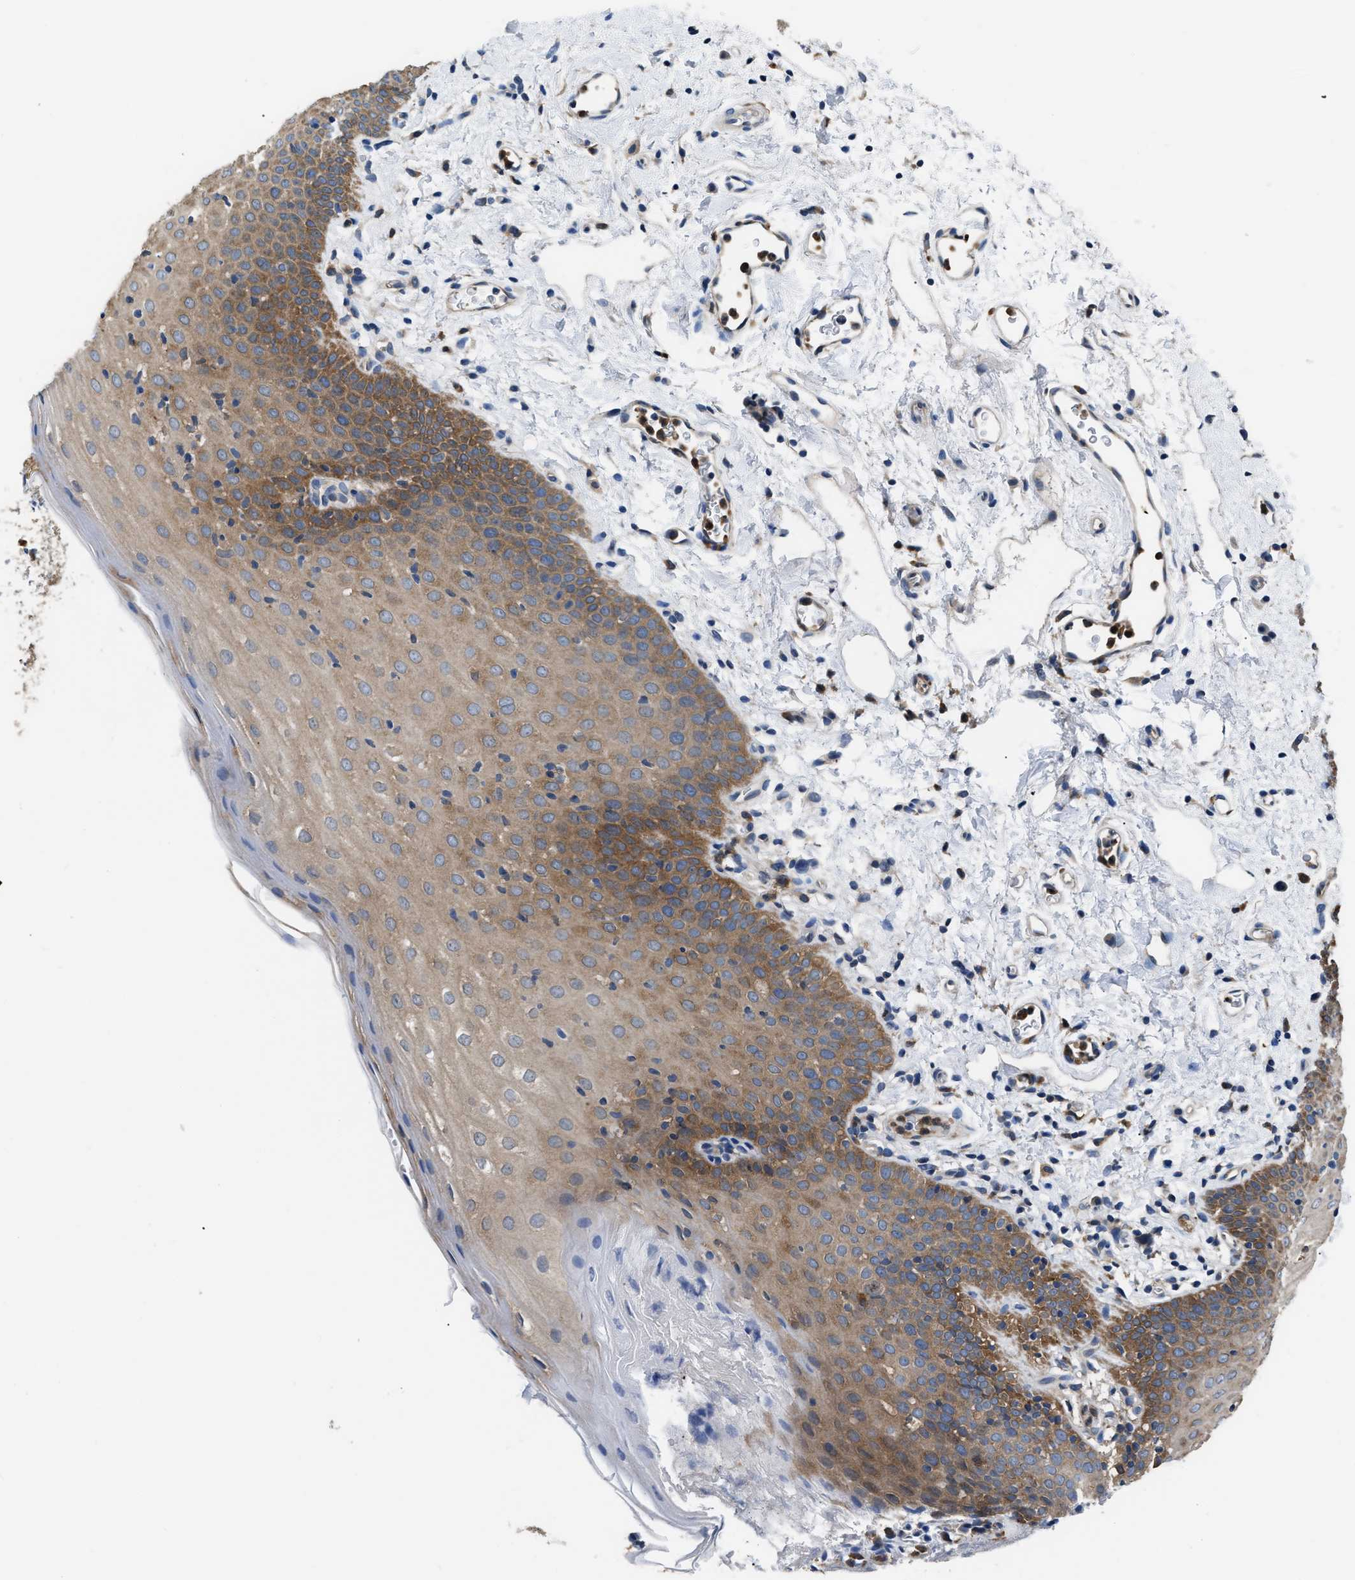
{"staining": {"intensity": "moderate", "quantity": ">75%", "location": "cytoplasmic/membranous"}, "tissue": "oral mucosa", "cell_type": "Squamous epithelial cells", "image_type": "normal", "snomed": [{"axis": "morphology", "description": "Normal tissue, NOS"}, {"axis": "topography", "description": "Oral tissue"}], "caption": "A high-resolution micrograph shows immunohistochemistry staining of benign oral mucosa, which reveals moderate cytoplasmic/membranous staining in about >75% of squamous epithelial cells.", "gene": "PKM", "patient": {"sex": "male", "age": 66}}